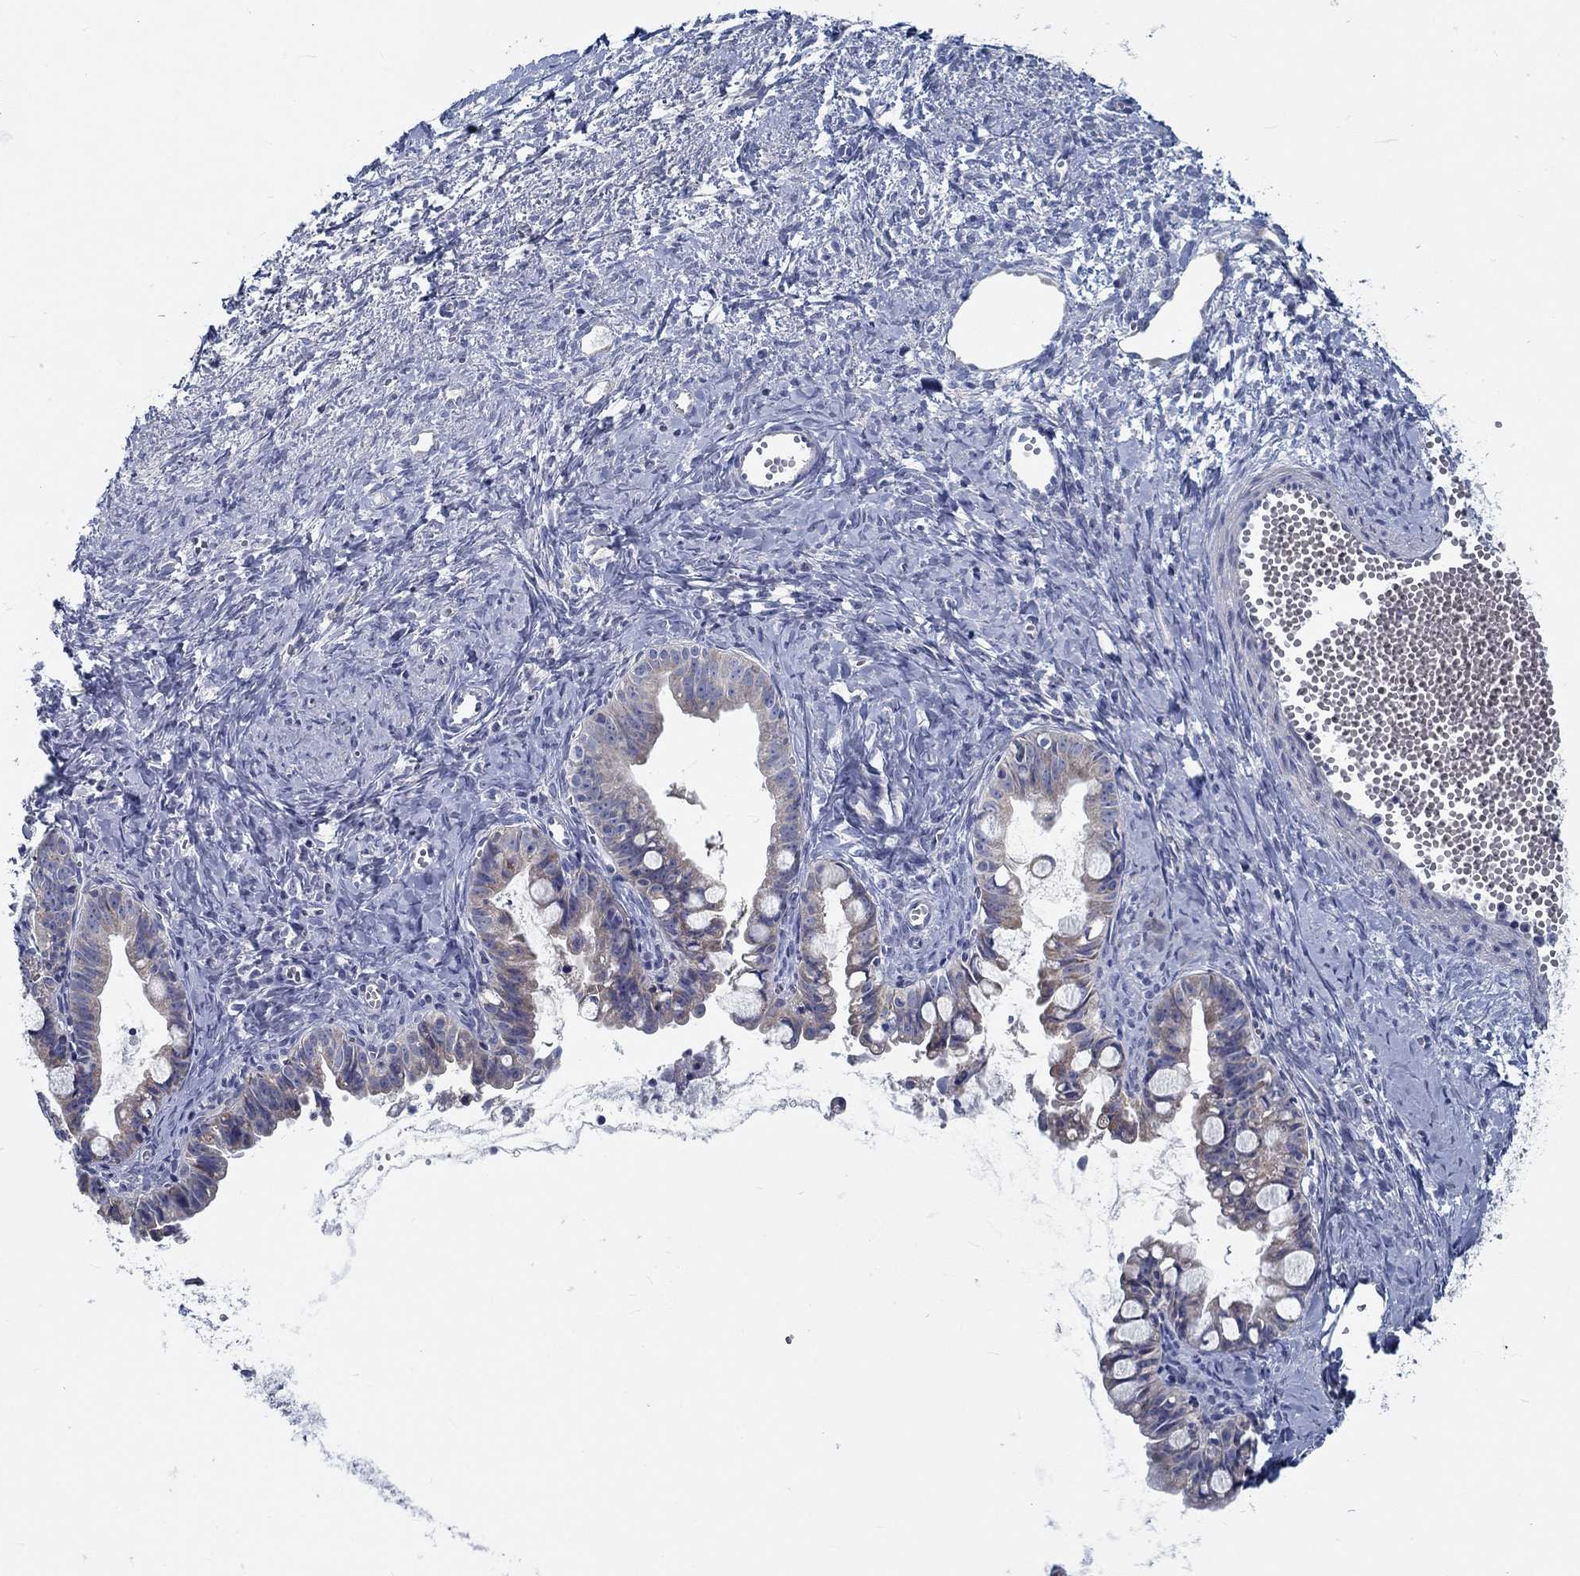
{"staining": {"intensity": "weak", "quantity": "25%-75%", "location": "cytoplasmic/membranous"}, "tissue": "ovarian cancer", "cell_type": "Tumor cells", "image_type": "cancer", "snomed": [{"axis": "morphology", "description": "Cystadenocarcinoma, mucinous, NOS"}, {"axis": "topography", "description": "Ovary"}], "caption": "Immunohistochemical staining of human ovarian mucinous cystadenocarcinoma reveals low levels of weak cytoplasmic/membranous positivity in about 25%-75% of tumor cells.", "gene": "MYBPC1", "patient": {"sex": "female", "age": 63}}